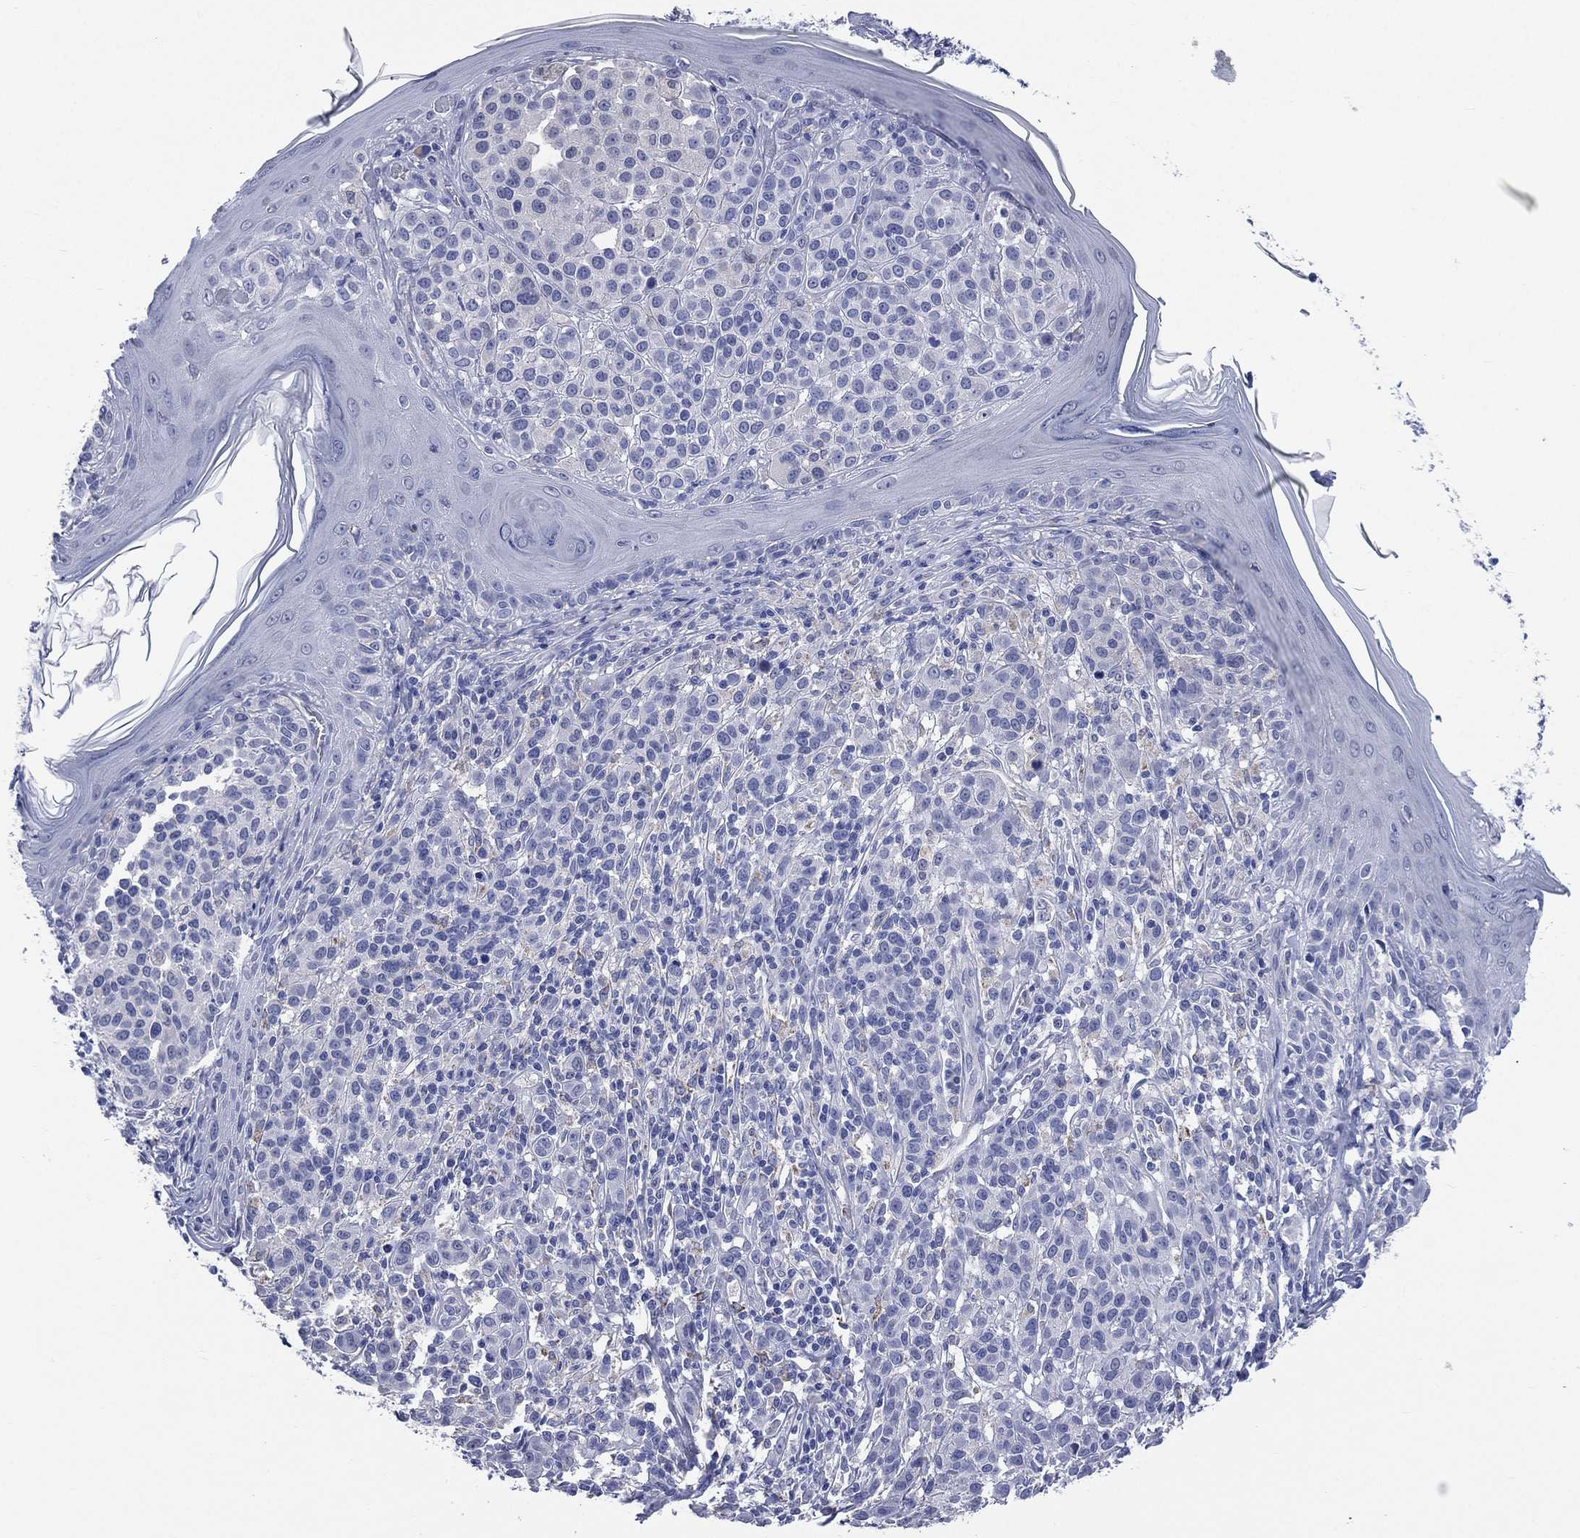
{"staining": {"intensity": "negative", "quantity": "none", "location": "none"}, "tissue": "melanoma", "cell_type": "Tumor cells", "image_type": "cancer", "snomed": [{"axis": "morphology", "description": "Malignant melanoma, NOS"}, {"axis": "topography", "description": "Skin"}], "caption": "IHC histopathology image of neoplastic tissue: melanoma stained with DAB (3,3'-diaminobenzidine) exhibits no significant protein positivity in tumor cells. (DAB (3,3'-diaminobenzidine) IHC, high magnification).", "gene": "AKAP3", "patient": {"sex": "male", "age": 79}}